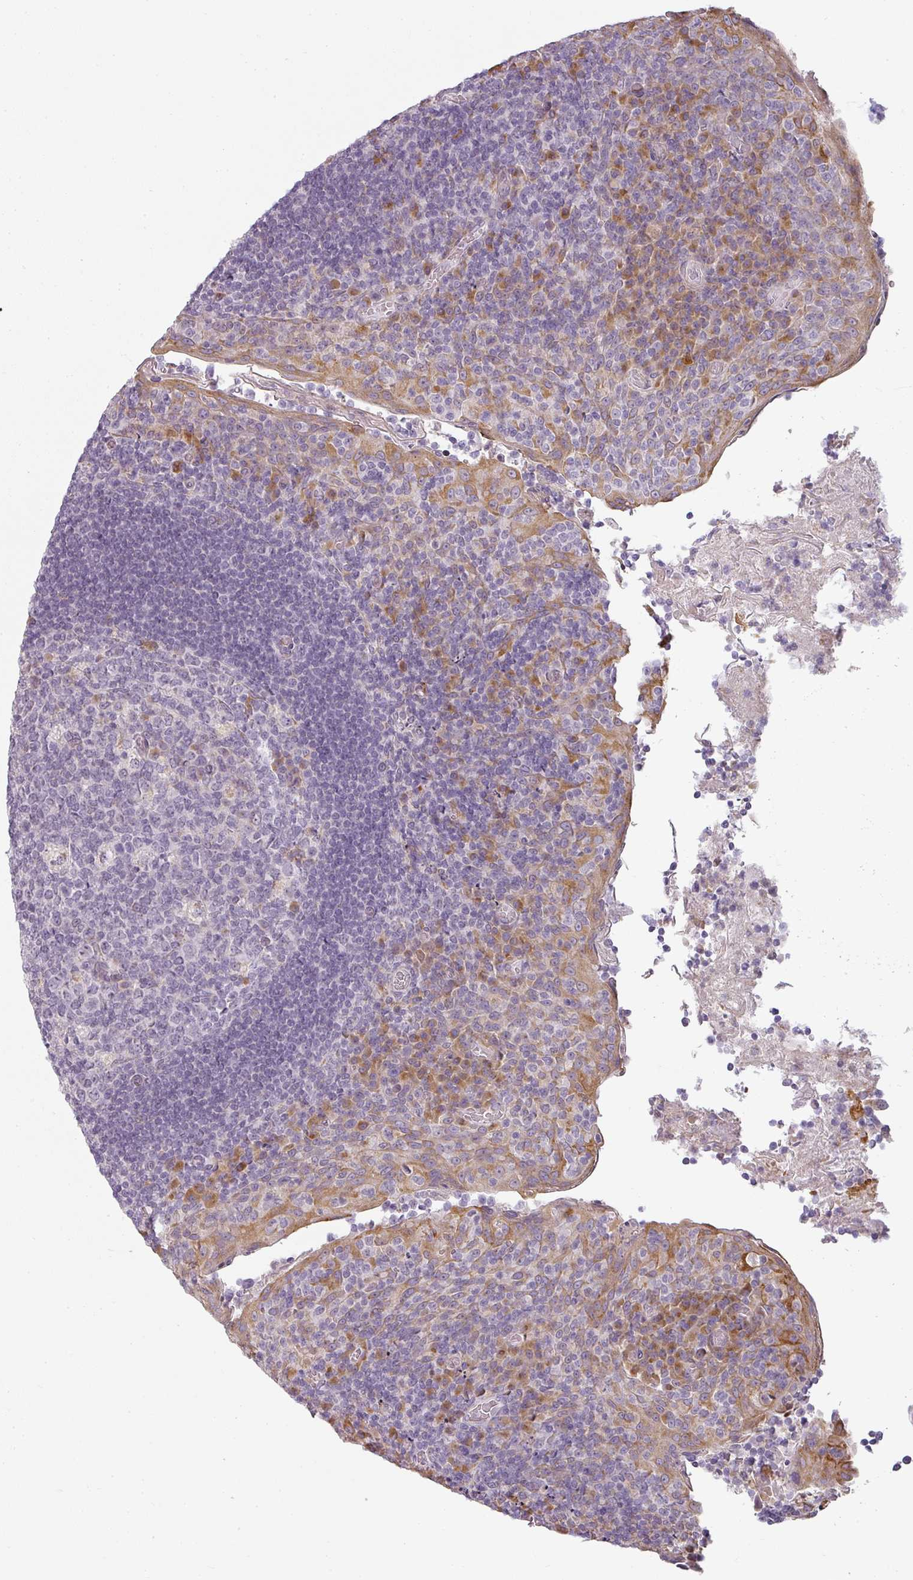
{"staining": {"intensity": "moderate", "quantity": "<25%", "location": "cytoplasmic/membranous"}, "tissue": "tonsil", "cell_type": "Germinal center cells", "image_type": "normal", "snomed": [{"axis": "morphology", "description": "Normal tissue, NOS"}, {"axis": "topography", "description": "Tonsil"}], "caption": "Immunohistochemical staining of unremarkable tonsil displays <25% levels of moderate cytoplasmic/membranous protein staining in about <25% of germinal center cells. (Brightfield microscopy of DAB IHC at high magnification).", "gene": "CCDC144A", "patient": {"sex": "male", "age": 17}}